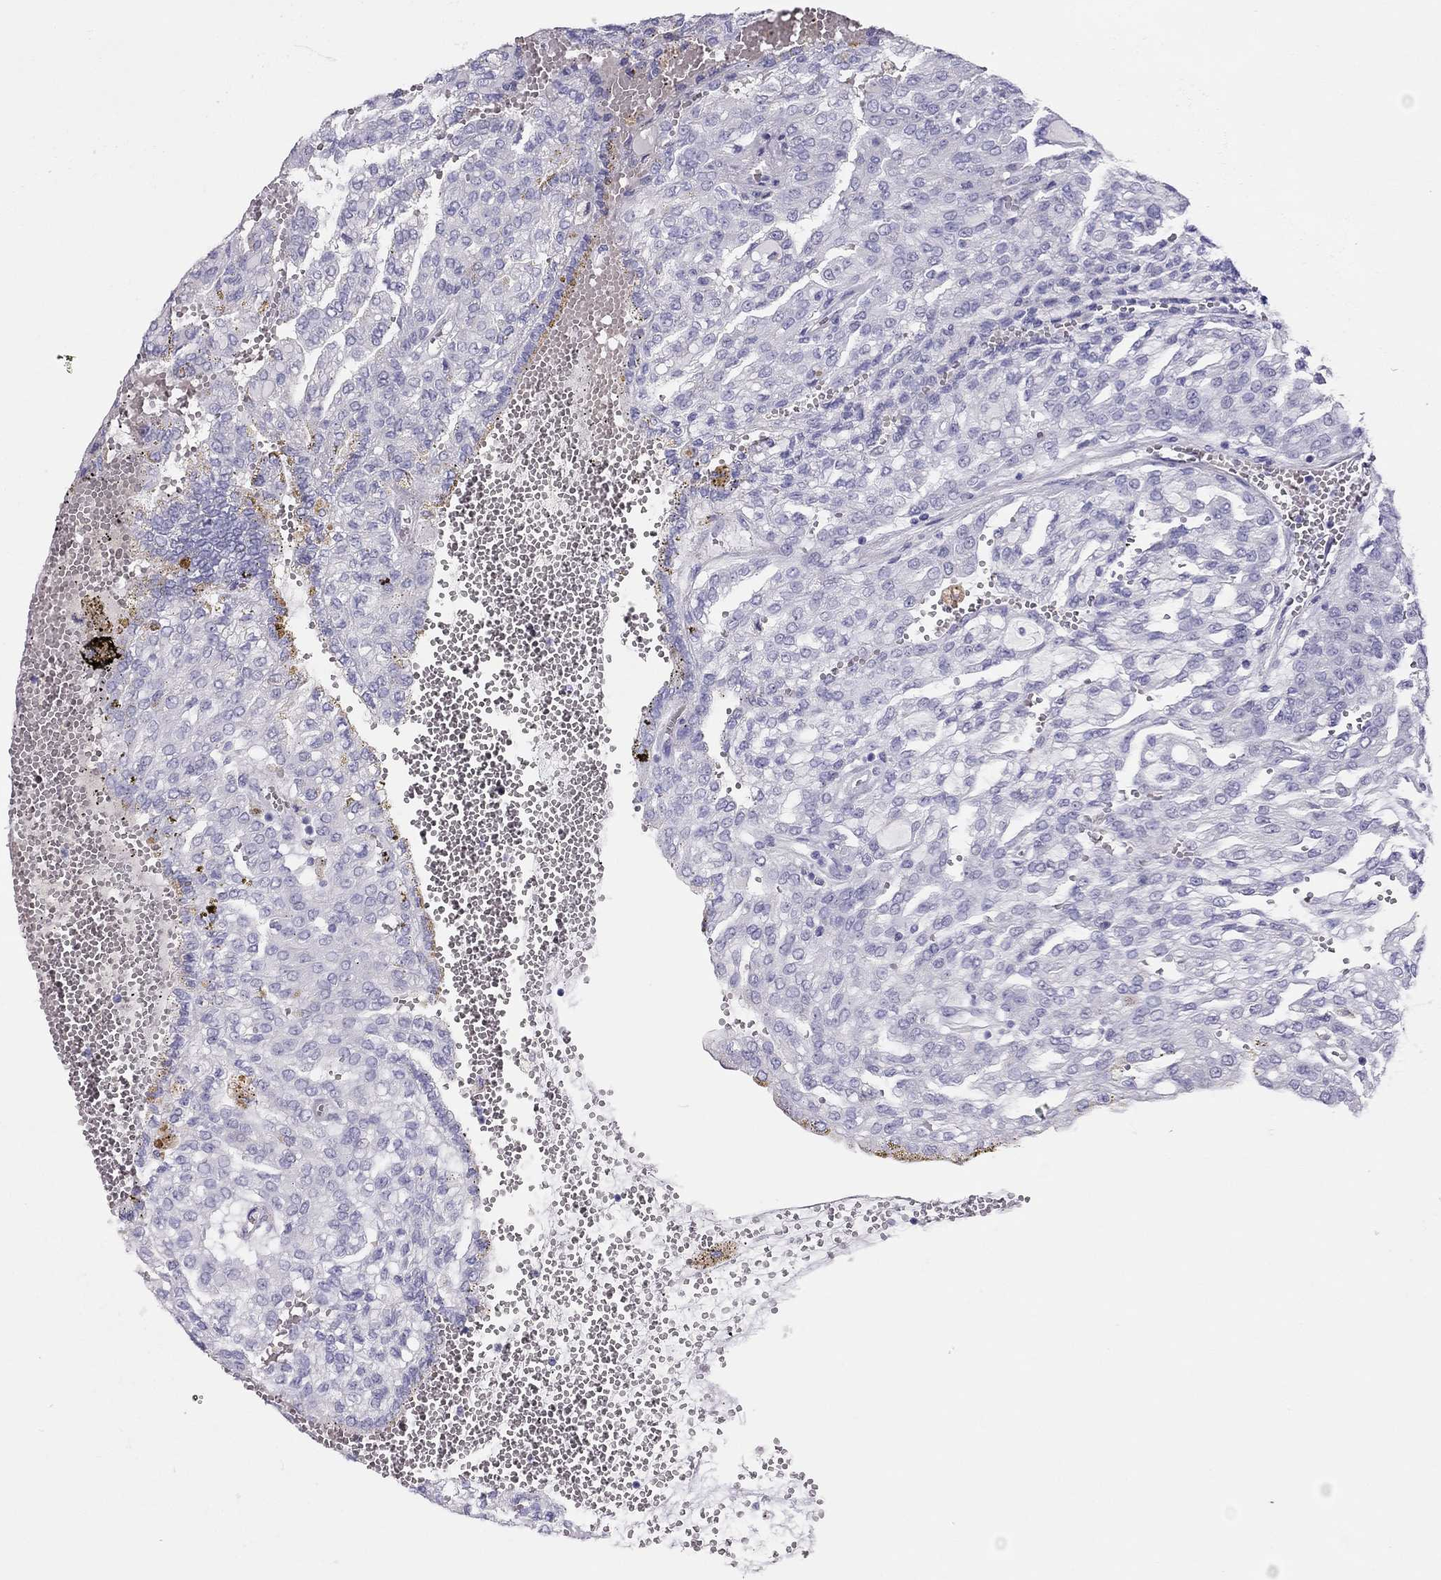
{"staining": {"intensity": "negative", "quantity": "none", "location": "none"}, "tissue": "renal cancer", "cell_type": "Tumor cells", "image_type": "cancer", "snomed": [{"axis": "morphology", "description": "Adenocarcinoma, NOS"}, {"axis": "topography", "description": "Kidney"}], "caption": "DAB (3,3'-diaminobenzidine) immunohistochemical staining of human renal cancer (adenocarcinoma) shows no significant positivity in tumor cells.", "gene": "TSHB", "patient": {"sex": "male", "age": 63}}